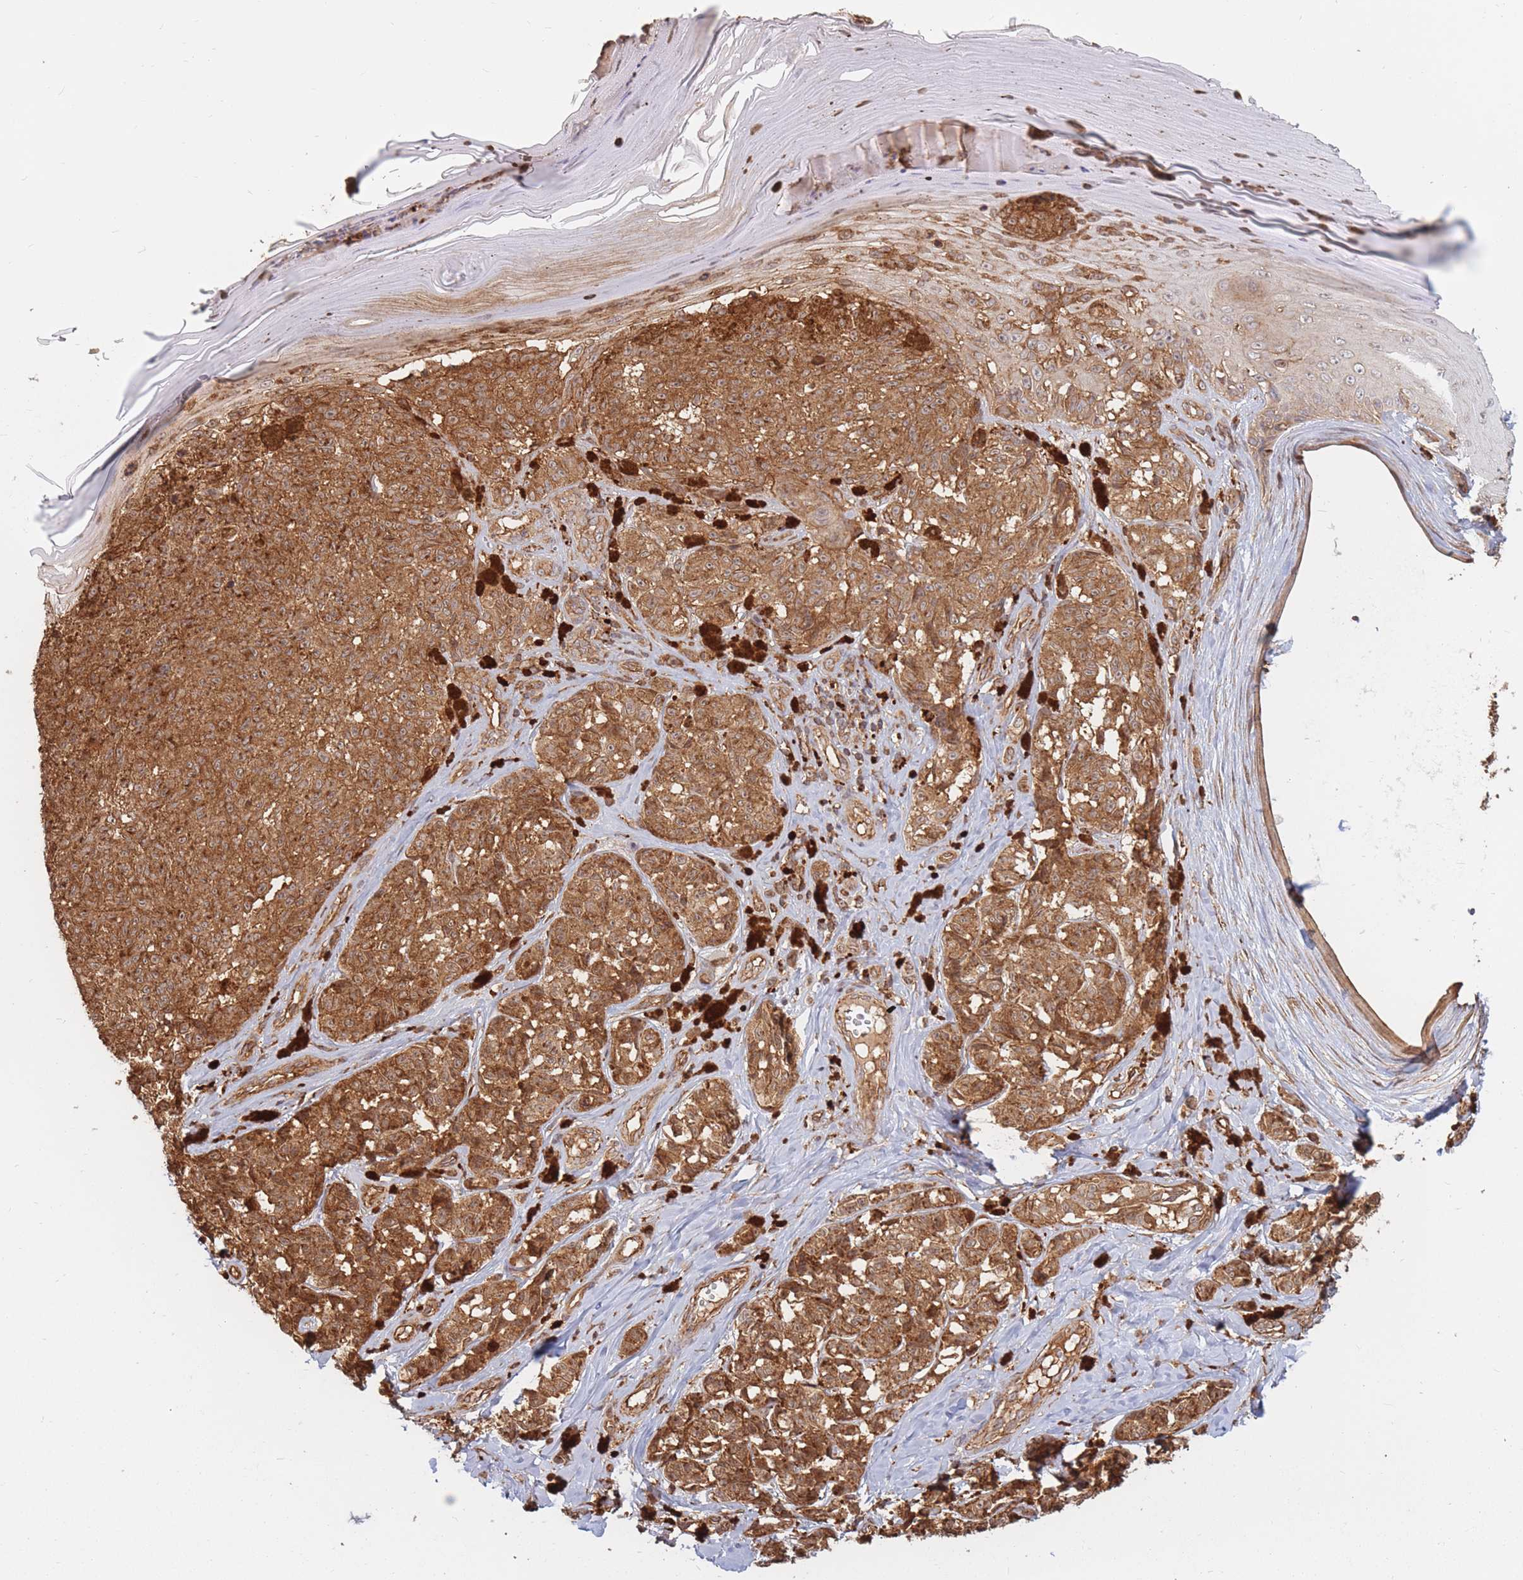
{"staining": {"intensity": "moderate", "quantity": ">75%", "location": "cytoplasmic/membranous"}, "tissue": "melanoma", "cell_type": "Tumor cells", "image_type": "cancer", "snomed": [{"axis": "morphology", "description": "Malignant melanoma, NOS"}, {"axis": "topography", "description": "Skin"}], "caption": "Brown immunohistochemical staining in human melanoma shows moderate cytoplasmic/membranous expression in approximately >75% of tumor cells.", "gene": "RASSF2", "patient": {"sex": "female", "age": 65}}